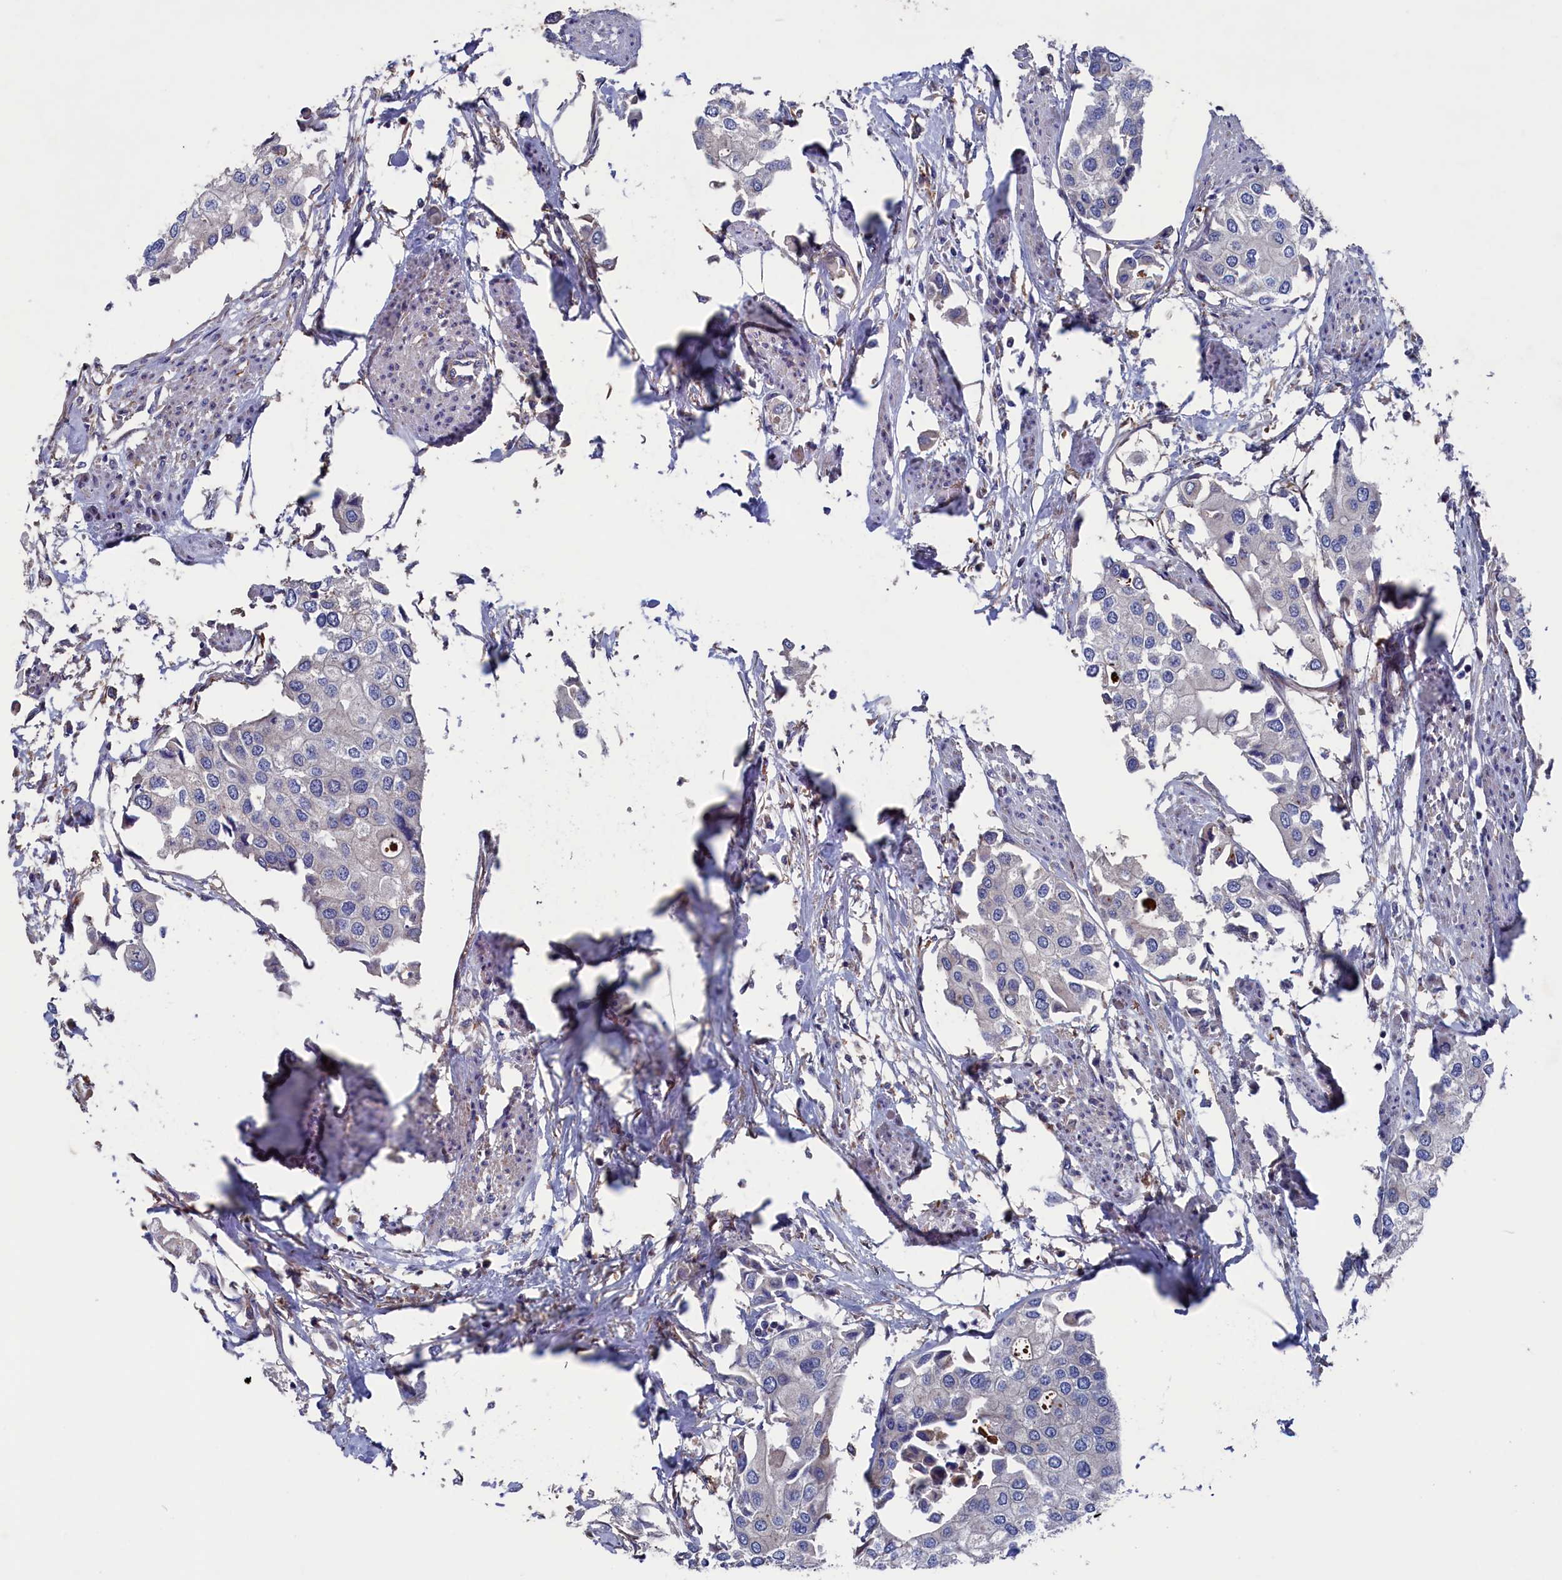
{"staining": {"intensity": "negative", "quantity": "none", "location": "none"}, "tissue": "urothelial cancer", "cell_type": "Tumor cells", "image_type": "cancer", "snomed": [{"axis": "morphology", "description": "Urothelial carcinoma, High grade"}, {"axis": "topography", "description": "Urinary bladder"}], "caption": "High magnification brightfield microscopy of urothelial cancer stained with DAB (3,3'-diaminobenzidine) (brown) and counterstained with hematoxylin (blue): tumor cells show no significant staining.", "gene": "SPATA13", "patient": {"sex": "male", "age": 64}}